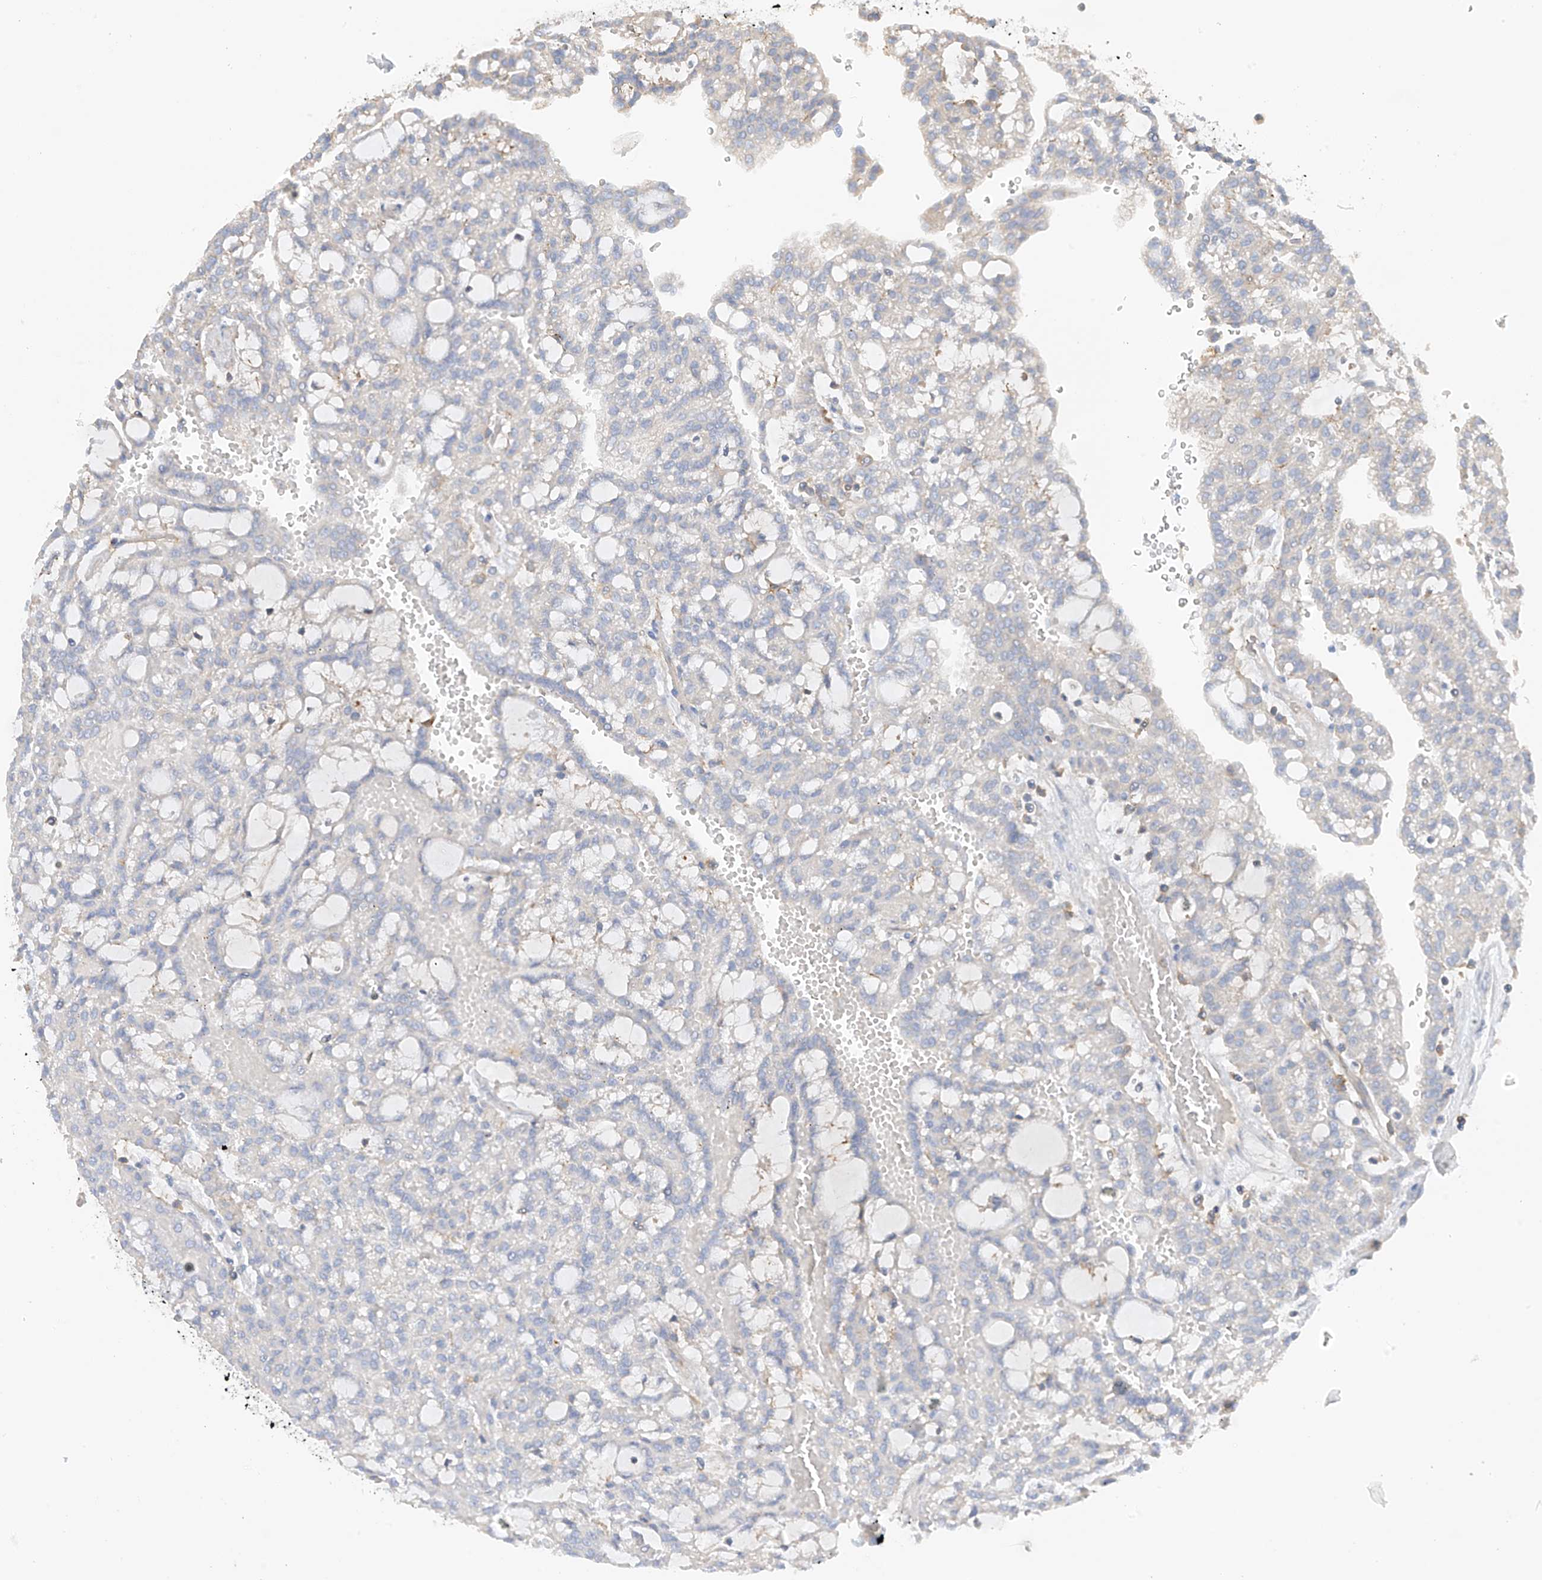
{"staining": {"intensity": "negative", "quantity": "none", "location": "none"}, "tissue": "renal cancer", "cell_type": "Tumor cells", "image_type": "cancer", "snomed": [{"axis": "morphology", "description": "Adenocarcinoma, NOS"}, {"axis": "topography", "description": "Kidney"}], "caption": "Immunohistochemical staining of renal adenocarcinoma reveals no significant positivity in tumor cells. (DAB (3,3'-diaminobenzidine) IHC with hematoxylin counter stain).", "gene": "NALCN", "patient": {"sex": "male", "age": 63}}